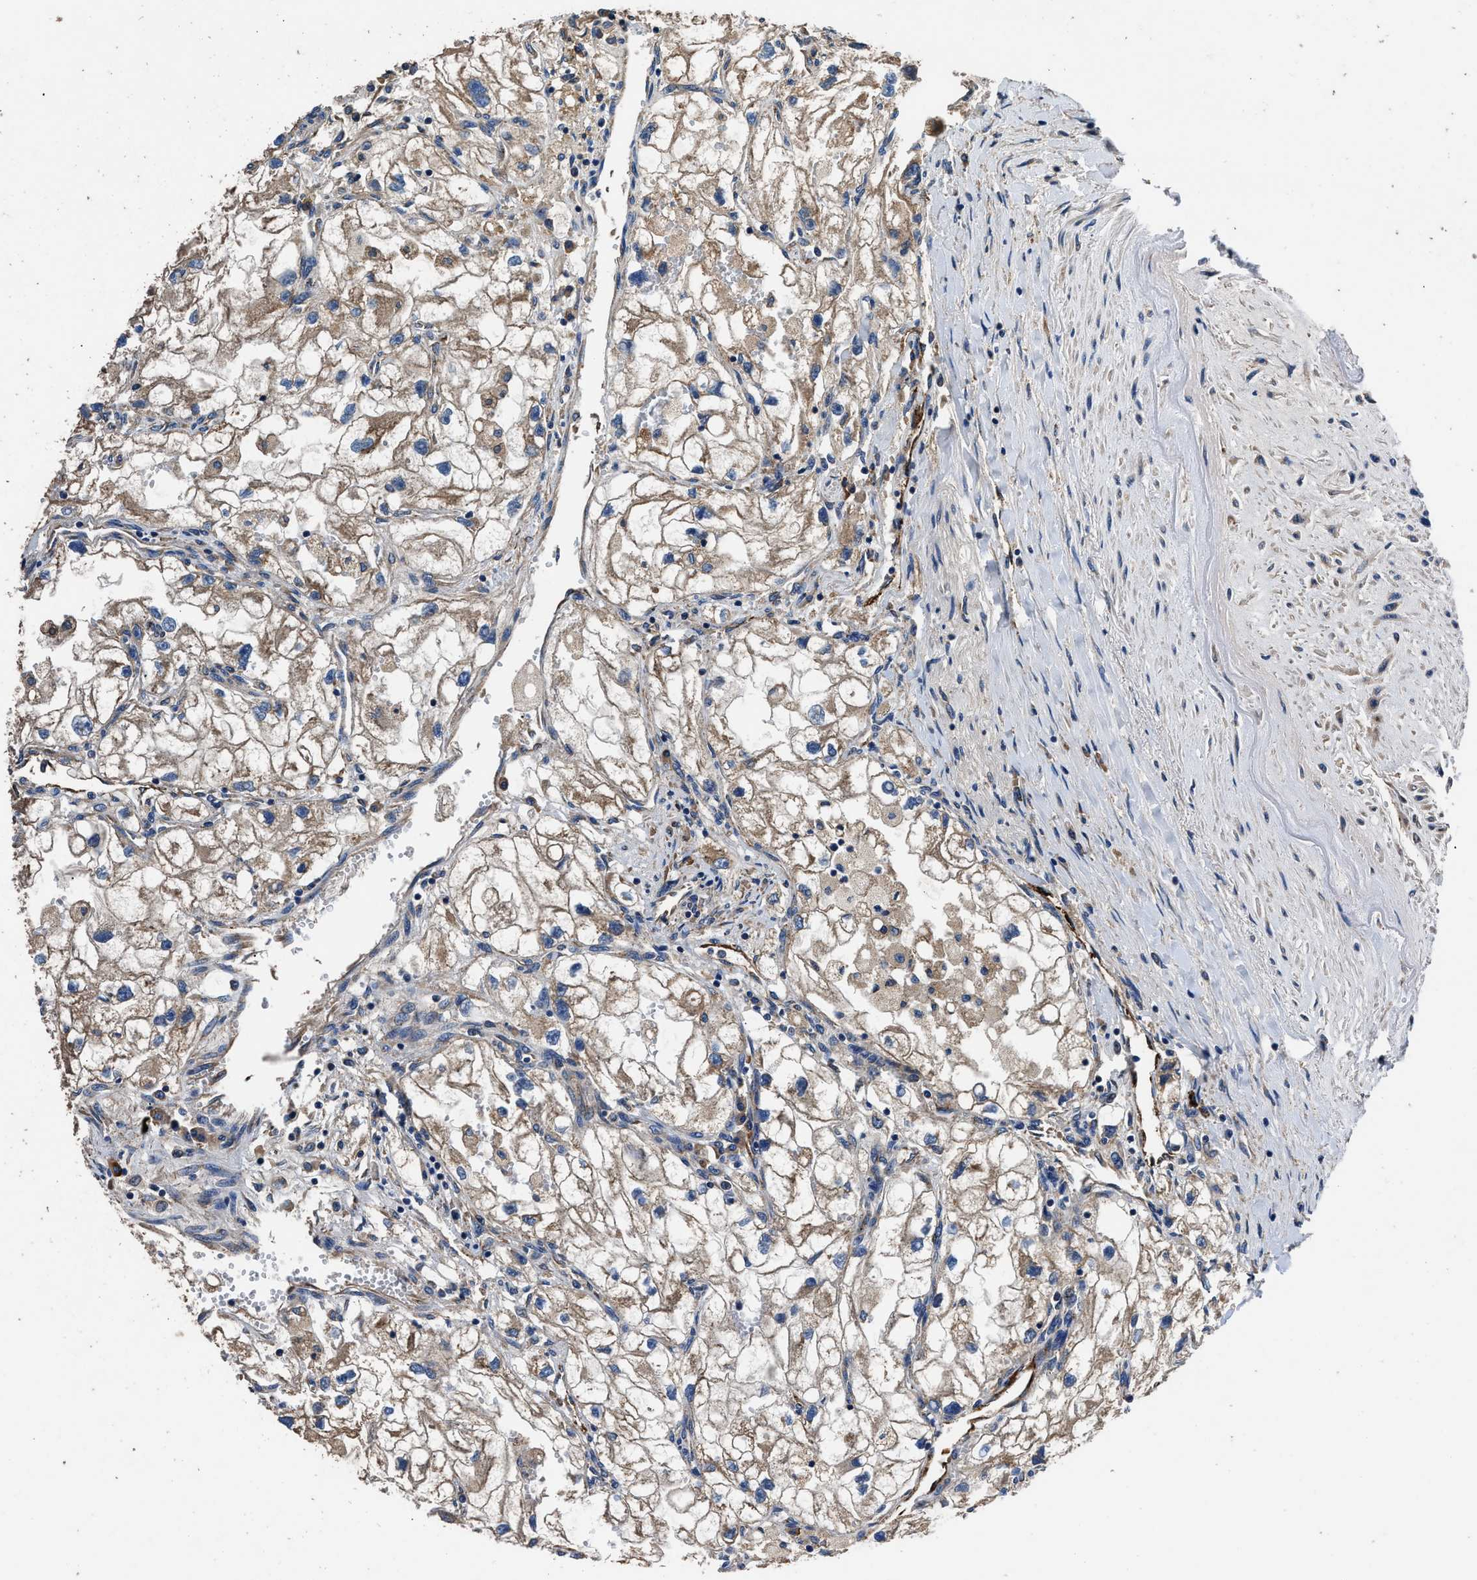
{"staining": {"intensity": "weak", "quantity": "25%-75%", "location": "cytoplasmic/membranous"}, "tissue": "renal cancer", "cell_type": "Tumor cells", "image_type": "cancer", "snomed": [{"axis": "morphology", "description": "Adenocarcinoma, NOS"}, {"axis": "topography", "description": "Kidney"}], "caption": "High-magnification brightfield microscopy of renal cancer (adenocarcinoma) stained with DAB (brown) and counterstained with hematoxylin (blue). tumor cells exhibit weak cytoplasmic/membranous staining is seen in about25%-75% of cells.", "gene": "DHRS7B", "patient": {"sex": "female", "age": 70}}